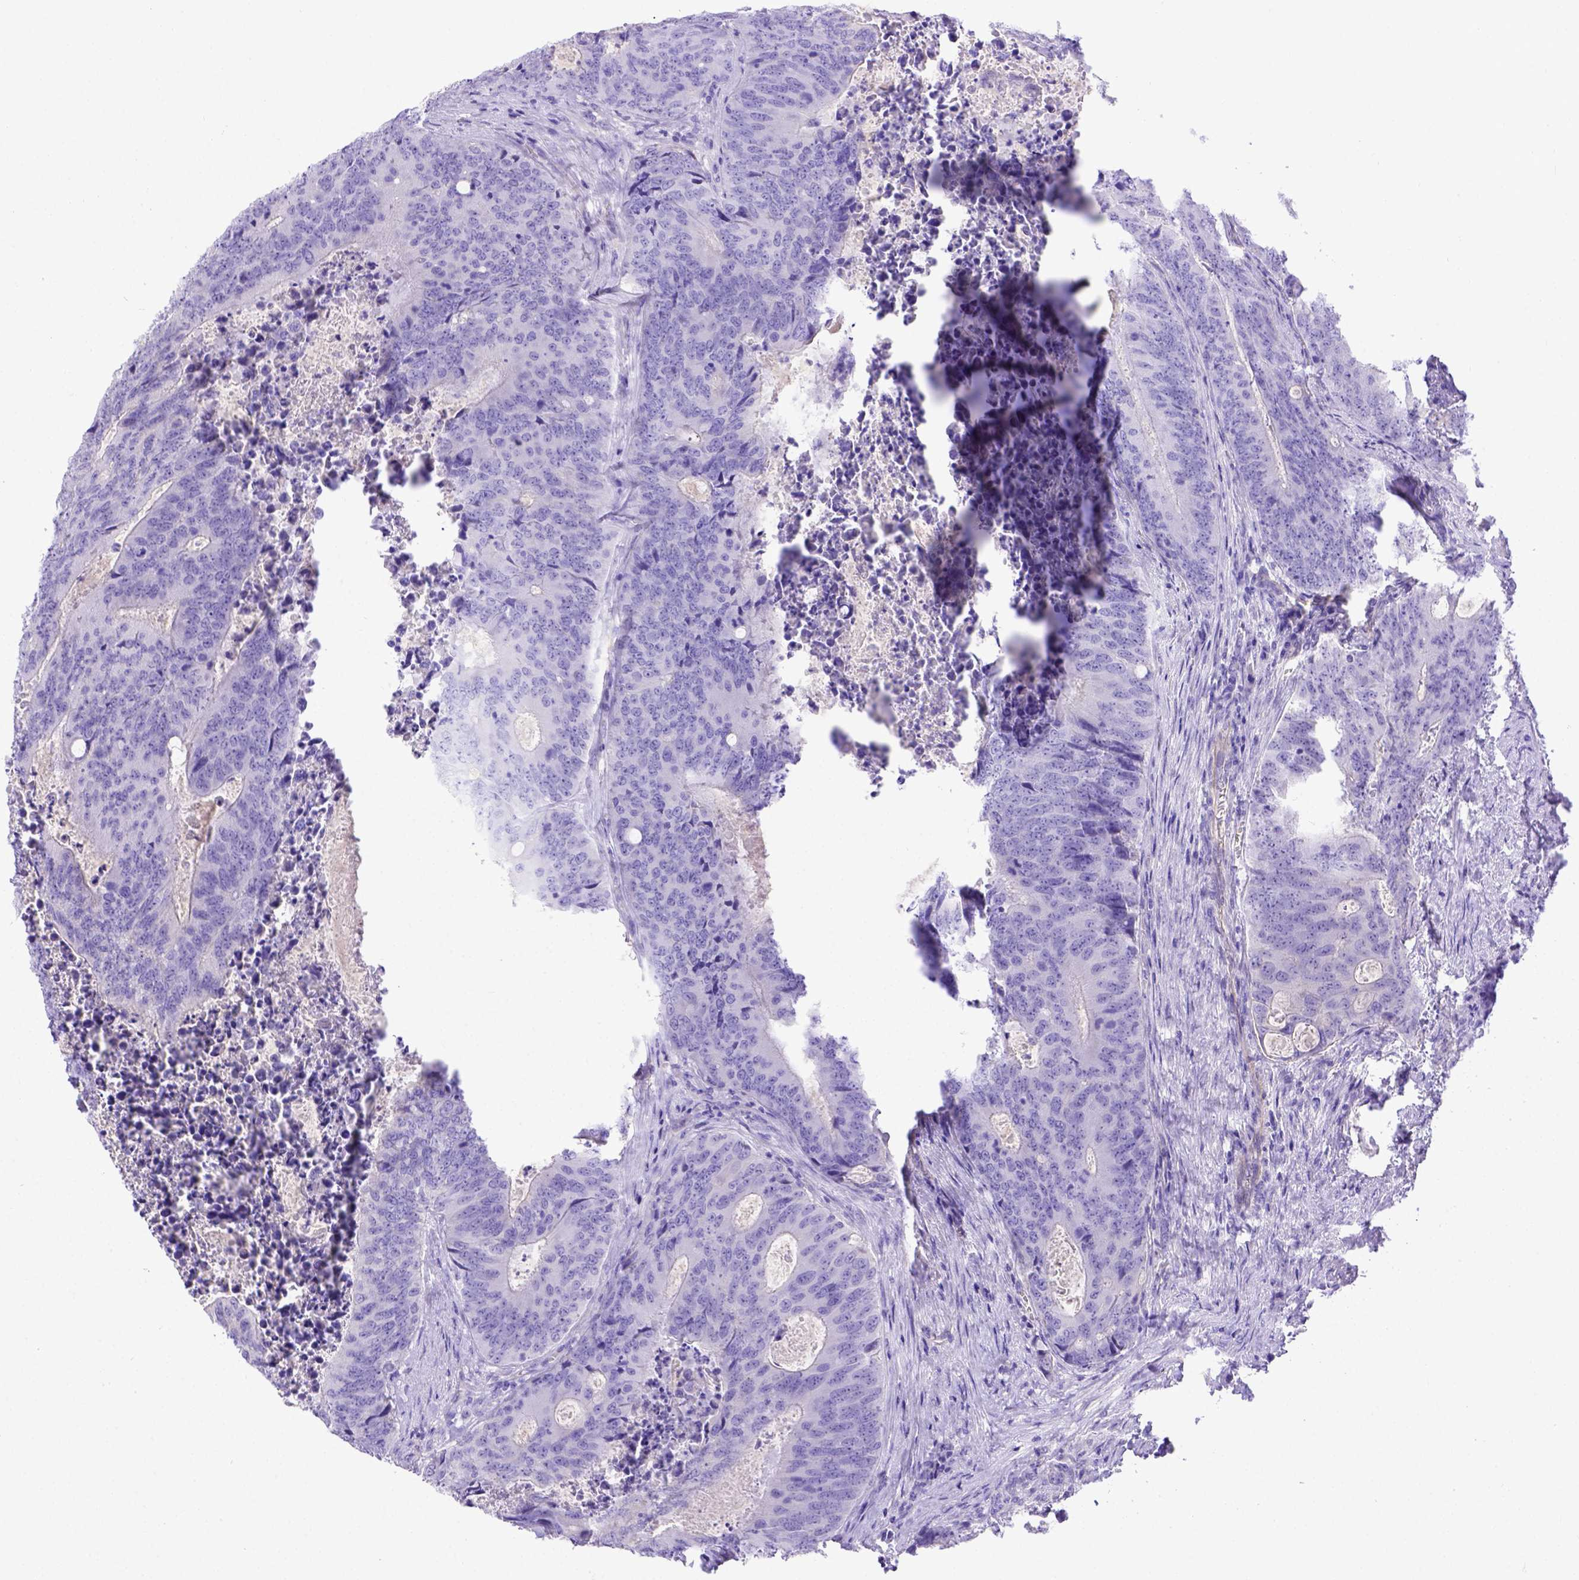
{"staining": {"intensity": "negative", "quantity": "none", "location": "none"}, "tissue": "colorectal cancer", "cell_type": "Tumor cells", "image_type": "cancer", "snomed": [{"axis": "morphology", "description": "Adenocarcinoma, NOS"}, {"axis": "topography", "description": "Colon"}], "caption": "Histopathology image shows no significant protein expression in tumor cells of adenocarcinoma (colorectal).", "gene": "LRRC18", "patient": {"sex": "male", "age": 67}}